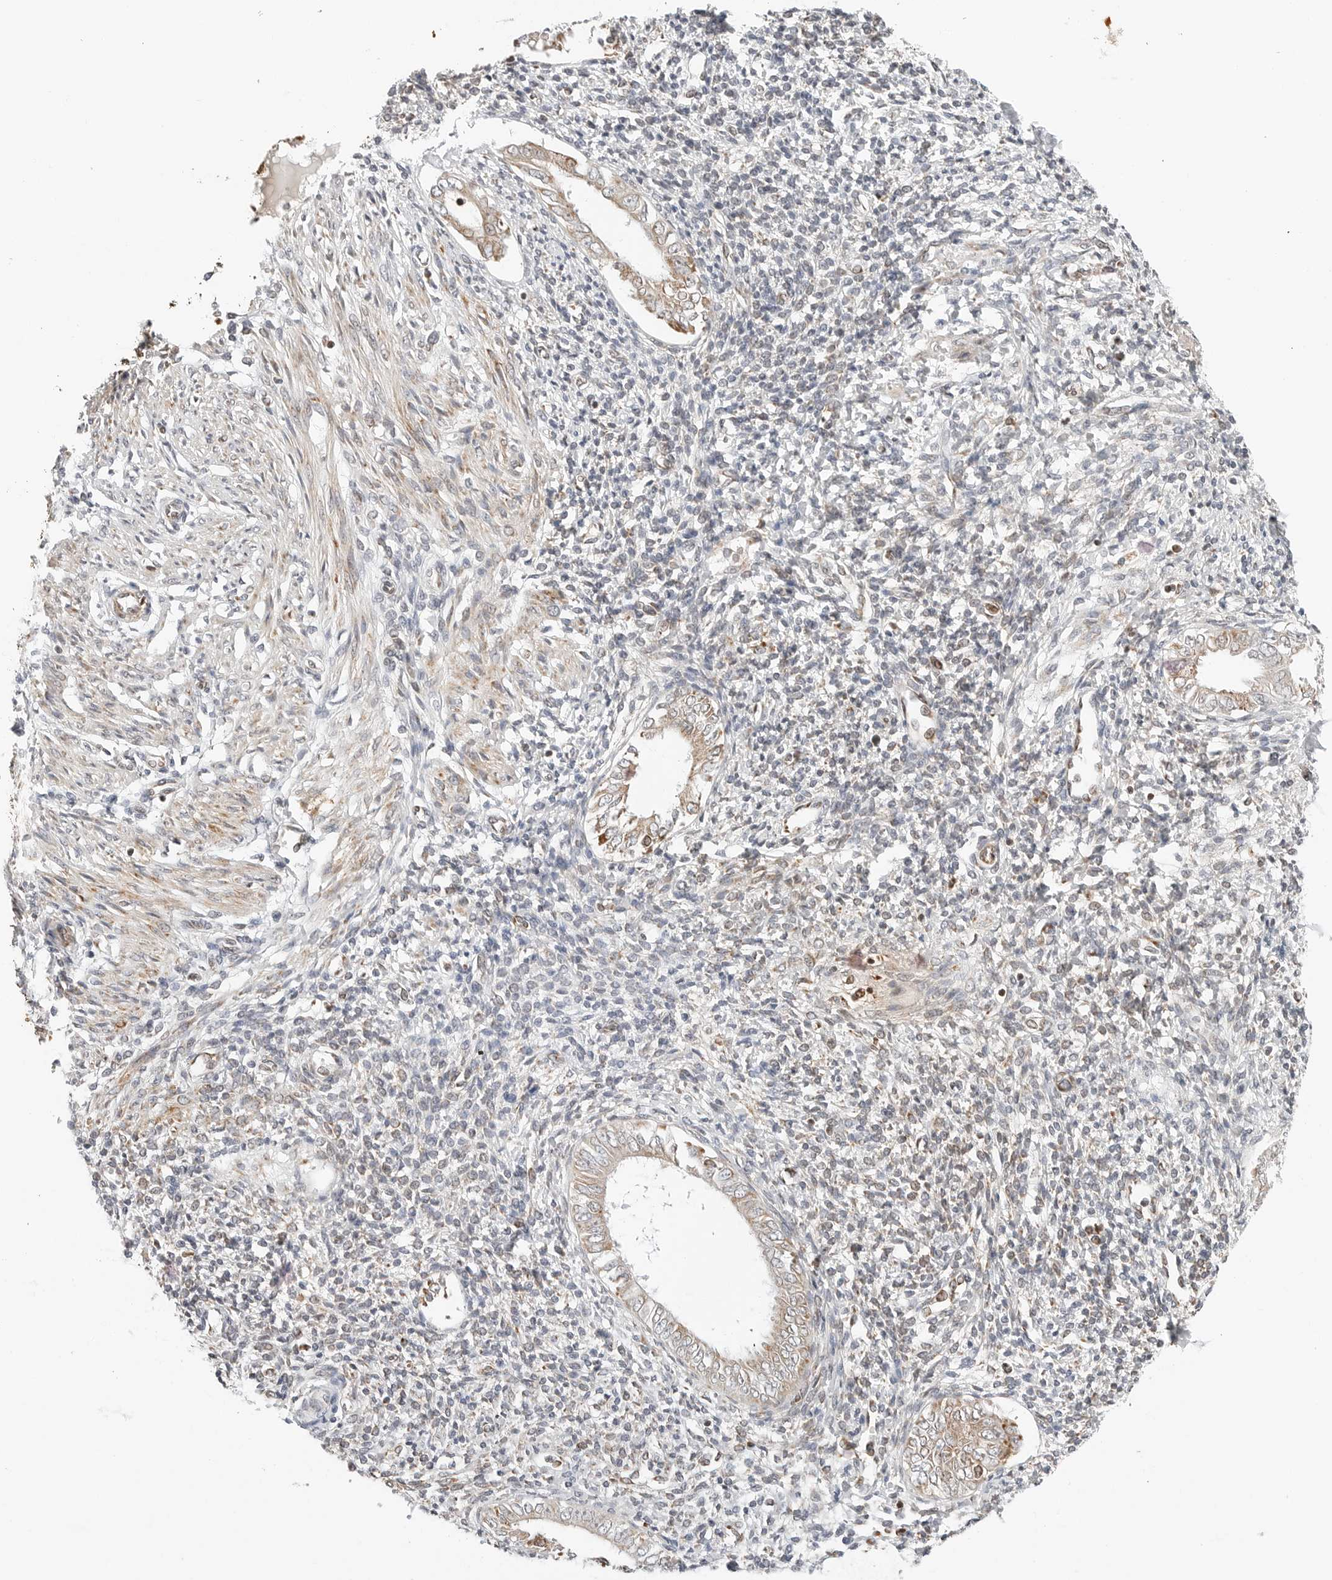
{"staining": {"intensity": "weak", "quantity": "25%-75%", "location": "cytoplasmic/membranous"}, "tissue": "endometrium", "cell_type": "Cells in endometrial stroma", "image_type": "normal", "snomed": [{"axis": "morphology", "description": "Normal tissue, NOS"}, {"axis": "topography", "description": "Endometrium"}], "caption": "Immunohistochemical staining of unremarkable endometrium demonstrates low levels of weak cytoplasmic/membranous positivity in approximately 25%-75% of cells in endometrial stroma. (brown staining indicates protein expression, while blue staining denotes nuclei).", "gene": "DYRK4", "patient": {"sex": "female", "age": 66}}